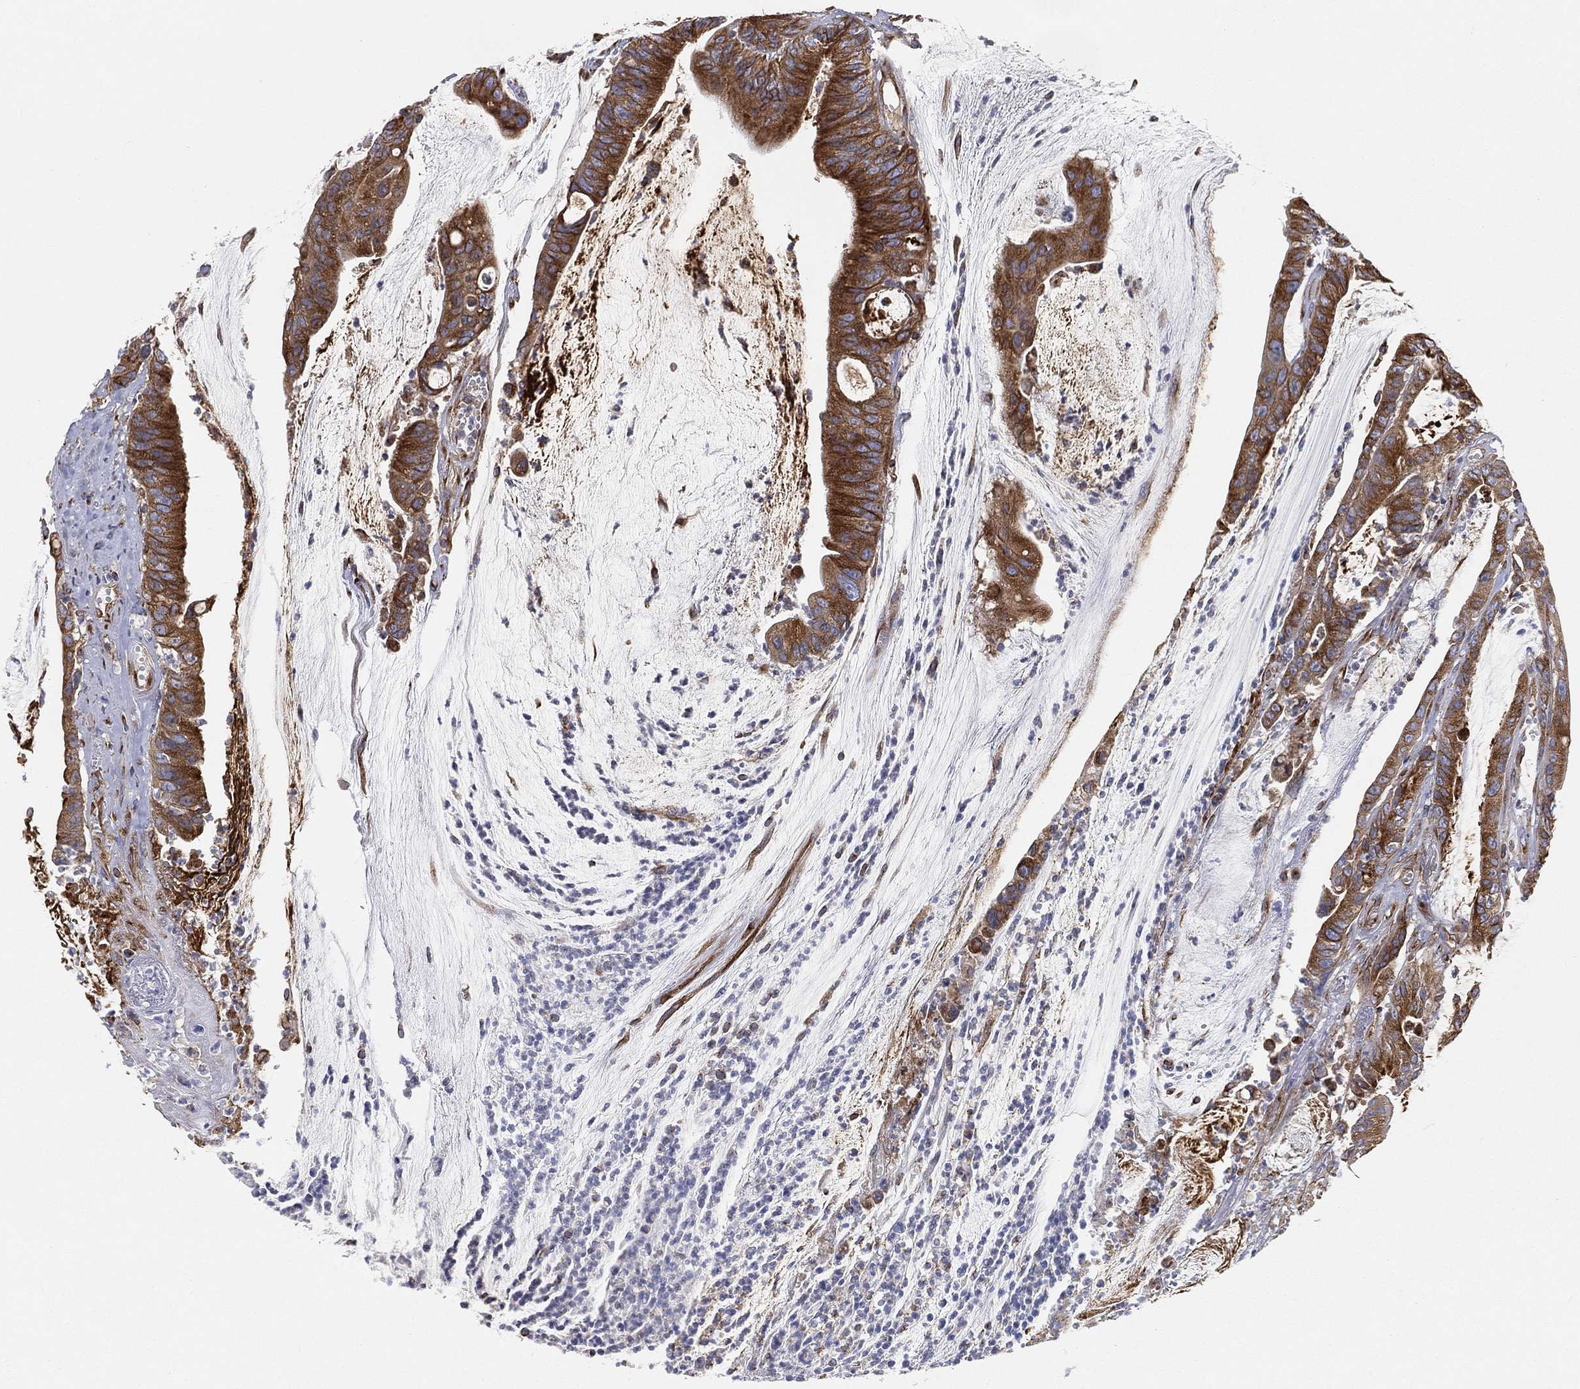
{"staining": {"intensity": "strong", "quantity": ">75%", "location": "cytoplasmic/membranous"}, "tissue": "colorectal cancer", "cell_type": "Tumor cells", "image_type": "cancer", "snomed": [{"axis": "morphology", "description": "Adenocarcinoma, NOS"}, {"axis": "topography", "description": "Colon"}], "caption": "Colorectal cancer (adenocarcinoma) stained with DAB immunohistochemistry (IHC) reveals high levels of strong cytoplasmic/membranous positivity in about >75% of tumor cells.", "gene": "TMEM25", "patient": {"sex": "female", "age": 69}}